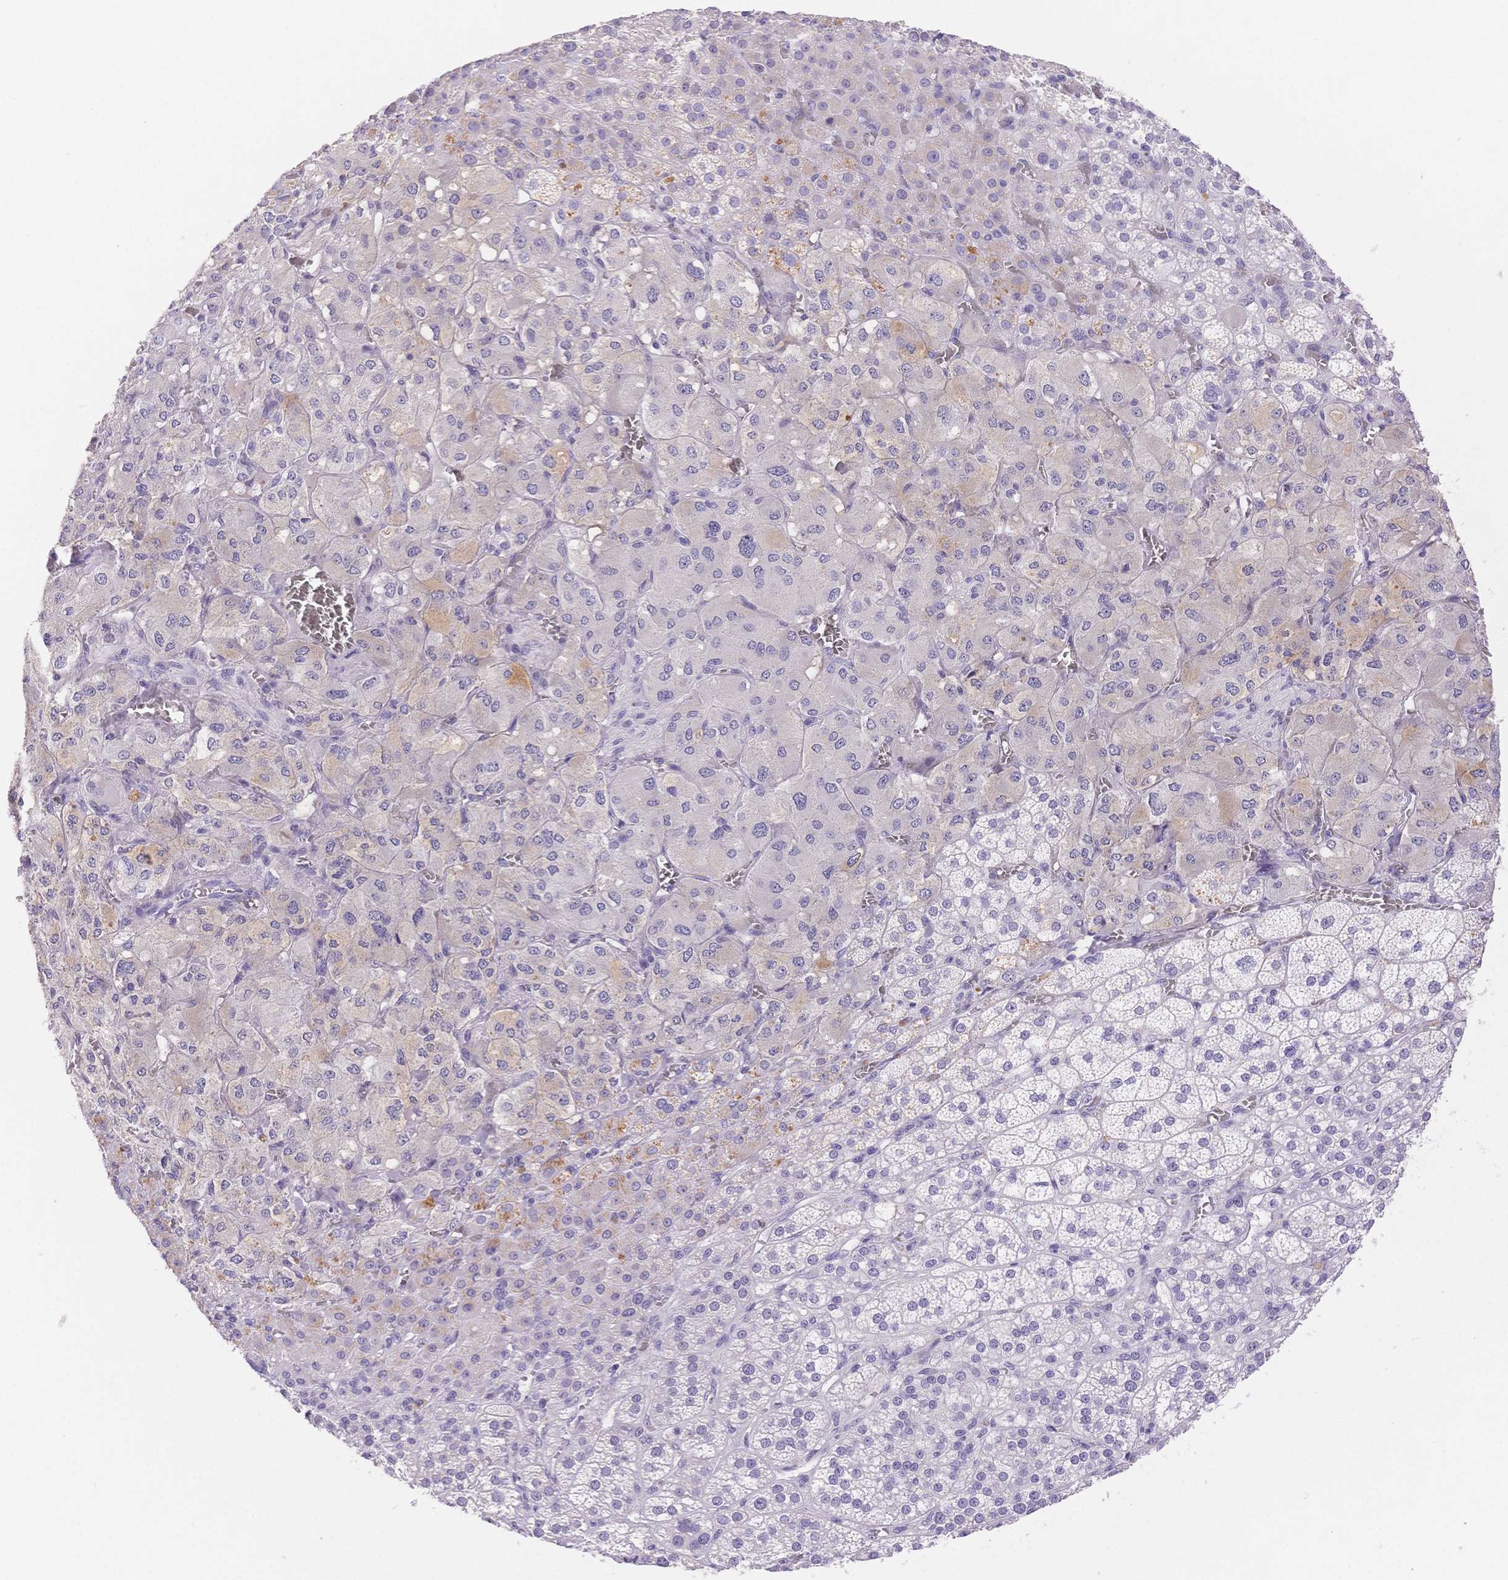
{"staining": {"intensity": "moderate", "quantity": "<25%", "location": "cytoplasmic/membranous"}, "tissue": "adrenal gland", "cell_type": "Glandular cells", "image_type": "normal", "snomed": [{"axis": "morphology", "description": "Normal tissue, NOS"}, {"axis": "topography", "description": "Adrenal gland"}], "caption": "A brown stain highlights moderate cytoplasmic/membranous positivity of a protein in glandular cells of unremarkable human adrenal gland. (DAB = brown stain, brightfield microscopy at high magnification).", "gene": "MYOM1", "patient": {"sex": "female", "age": 60}}